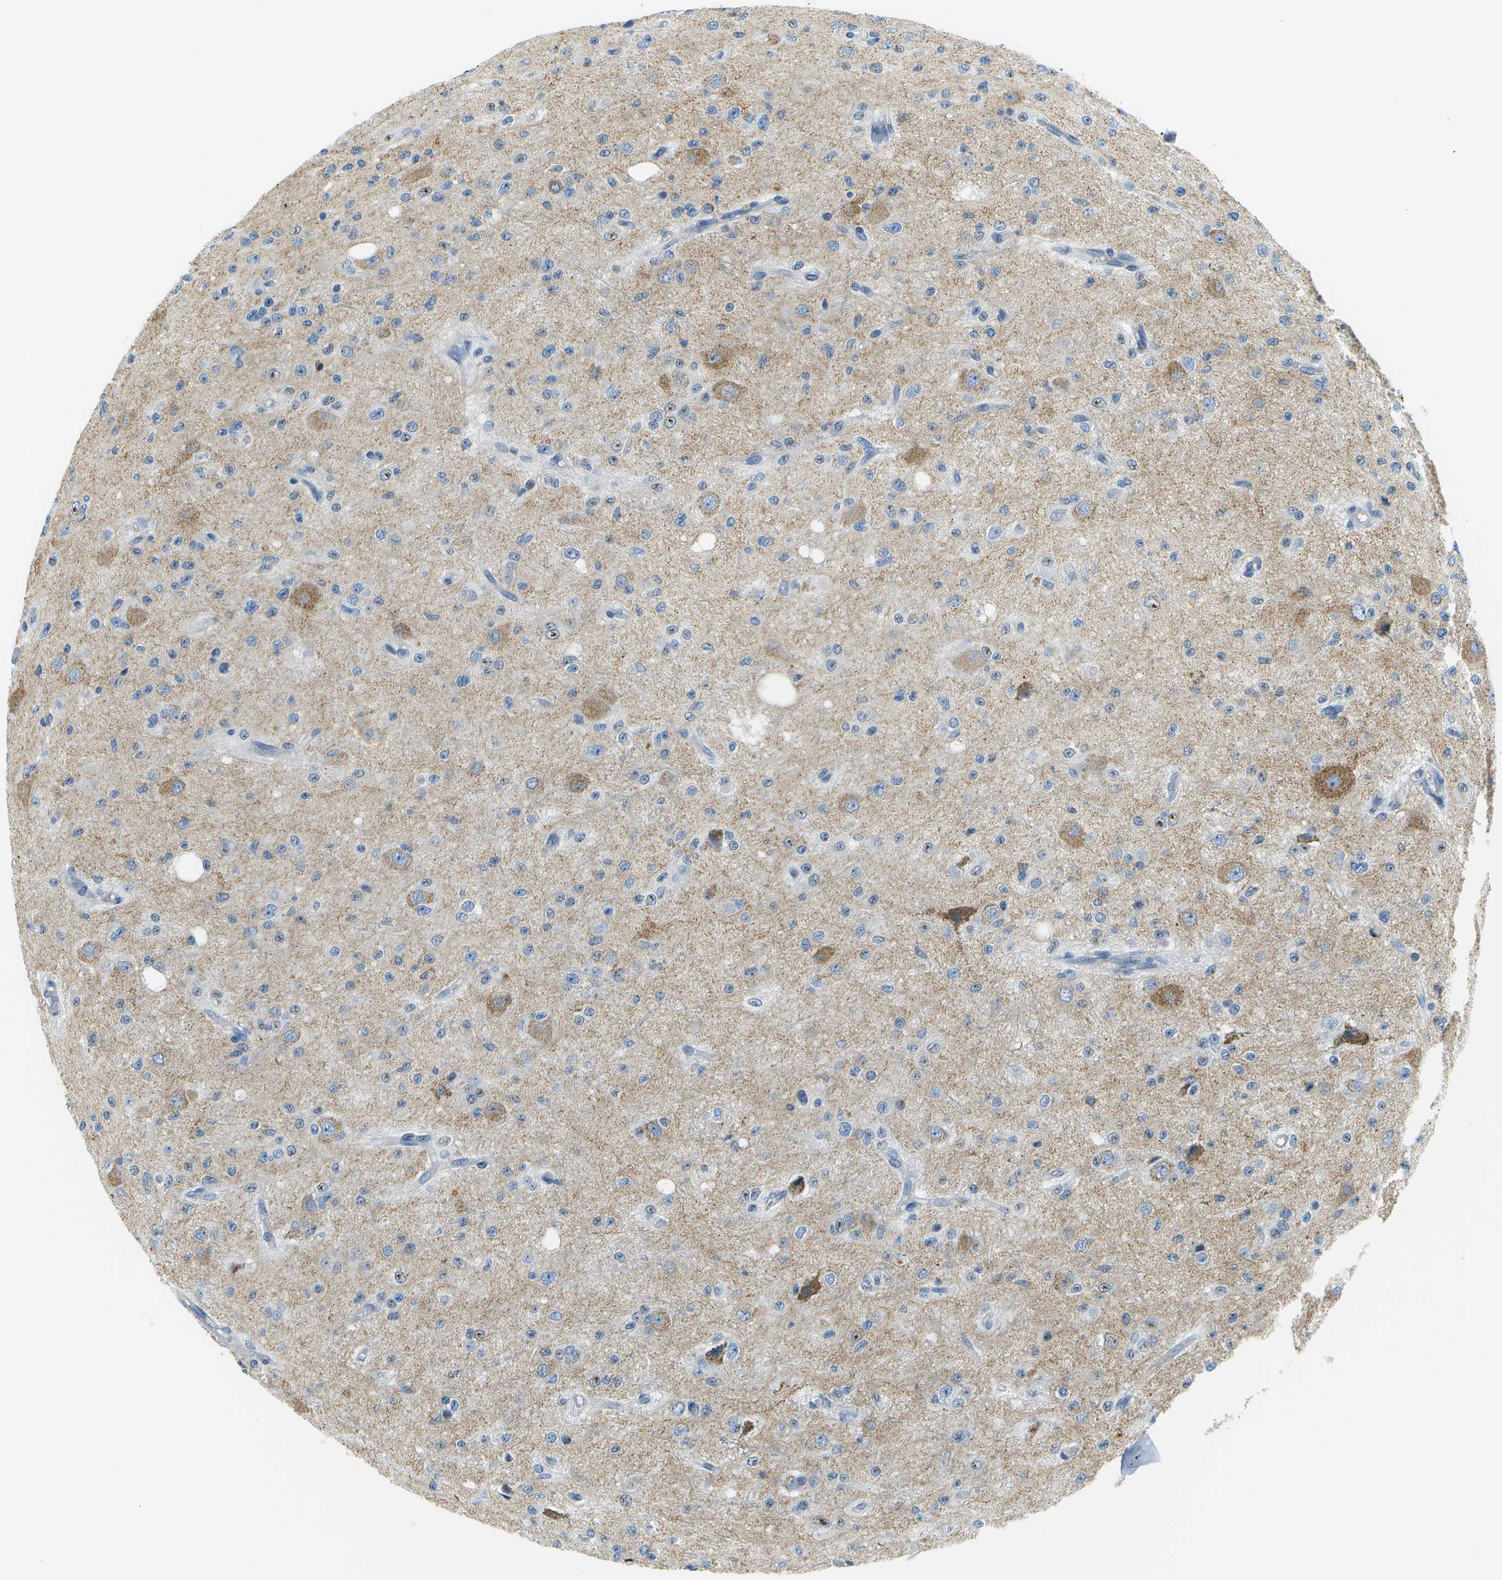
{"staining": {"intensity": "weak", "quantity": "<25%", "location": "cytoplasmic/membranous"}, "tissue": "glioma", "cell_type": "Tumor cells", "image_type": "cancer", "snomed": [{"axis": "morphology", "description": "Glioma, malignant, High grade"}, {"axis": "topography", "description": "pancreas cauda"}], "caption": "Immunohistochemistry (IHC) of human glioma shows no staining in tumor cells.", "gene": "PTGIS", "patient": {"sex": "male", "age": 60}}